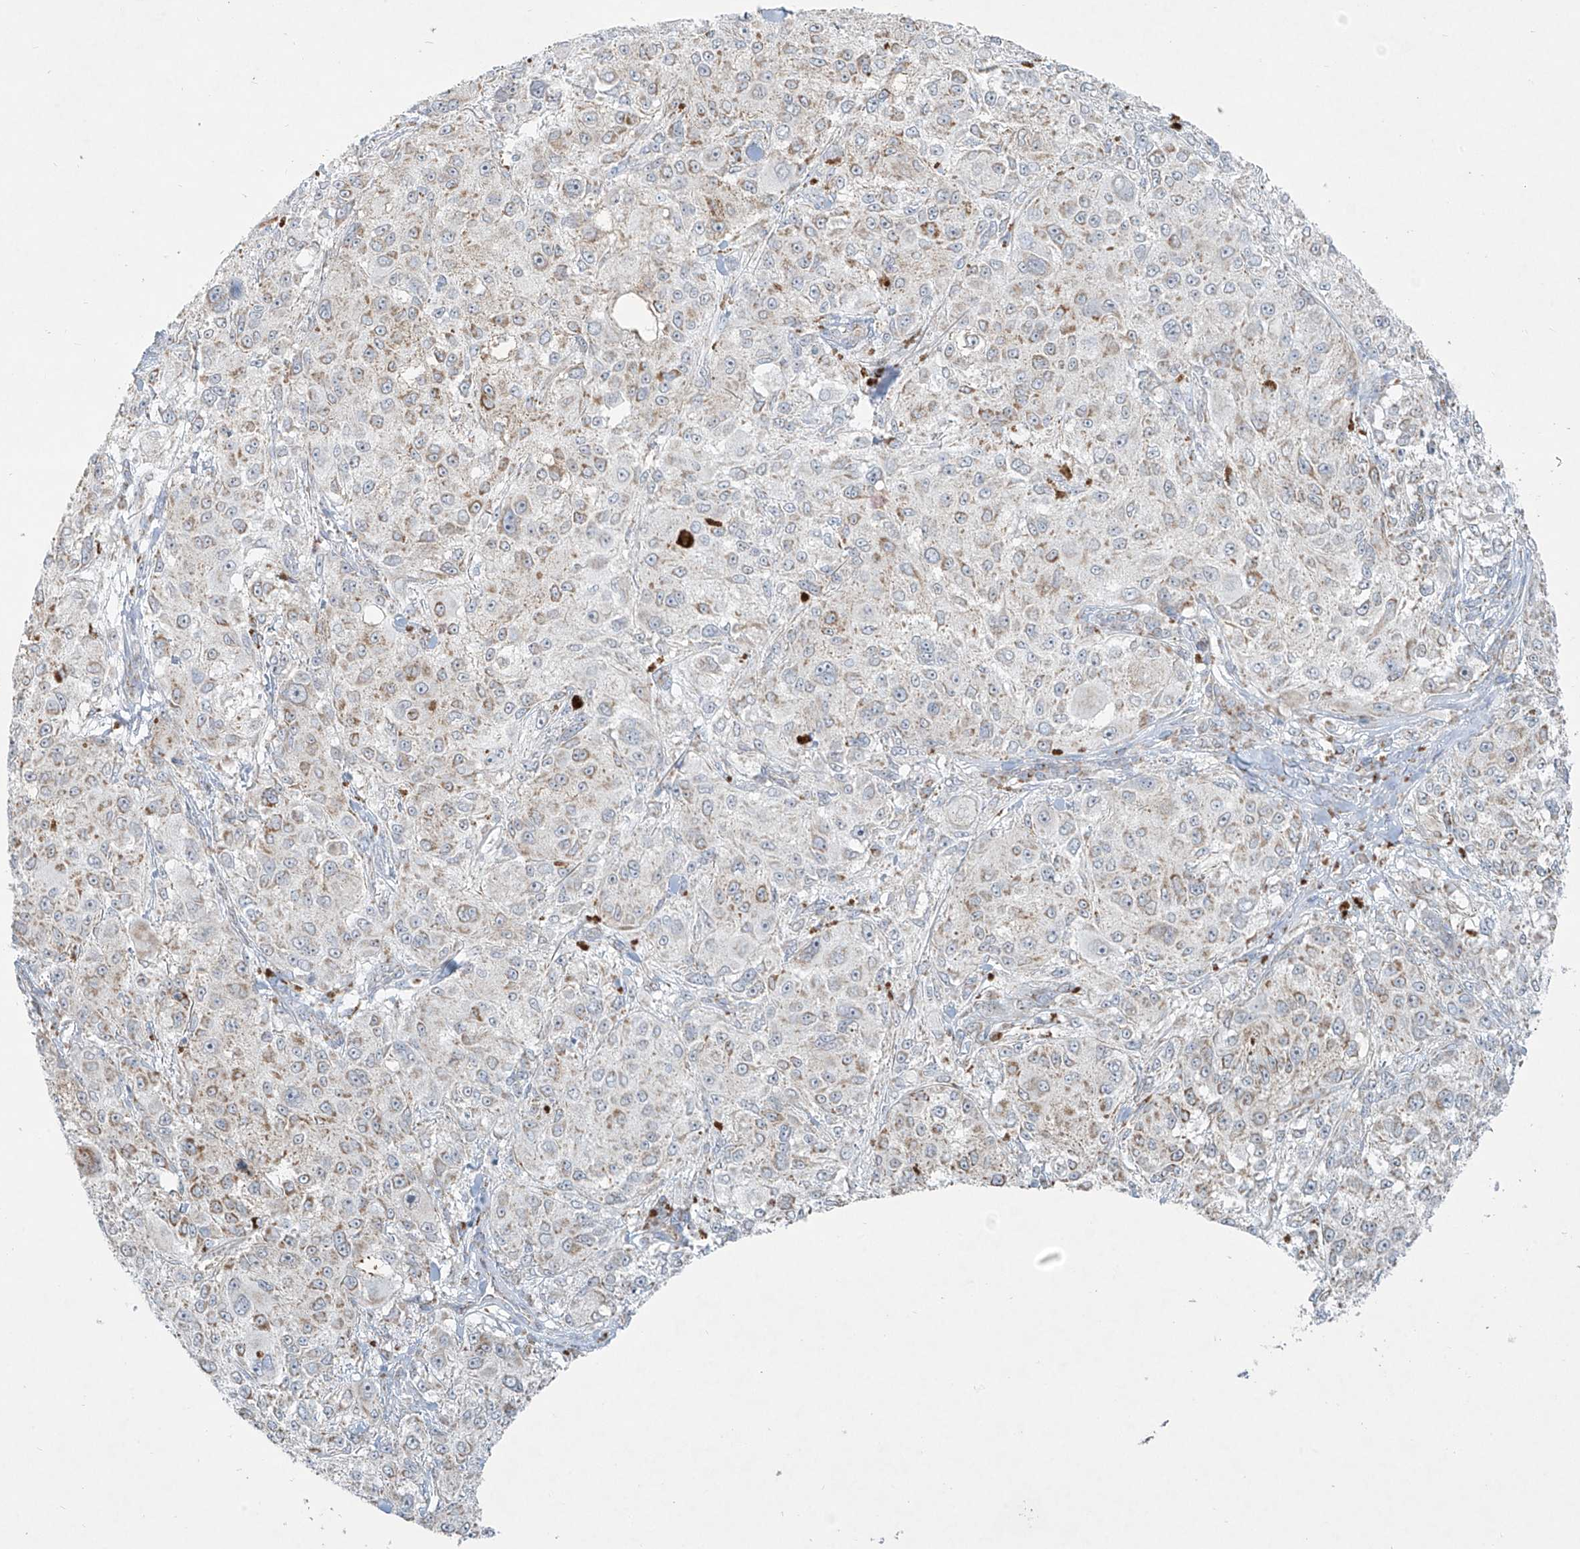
{"staining": {"intensity": "weak", "quantity": "25%-75%", "location": "cytoplasmic/membranous"}, "tissue": "melanoma", "cell_type": "Tumor cells", "image_type": "cancer", "snomed": [{"axis": "morphology", "description": "Necrosis, NOS"}, {"axis": "morphology", "description": "Malignant melanoma, NOS"}, {"axis": "topography", "description": "Skin"}], "caption": "Brown immunohistochemical staining in human melanoma demonstrates weak cytoplasmic/membranous staining in about 25%-75% of tumor cells.", "gene": "SMDT1", "patient": {"sex": "female", "age": 87}}